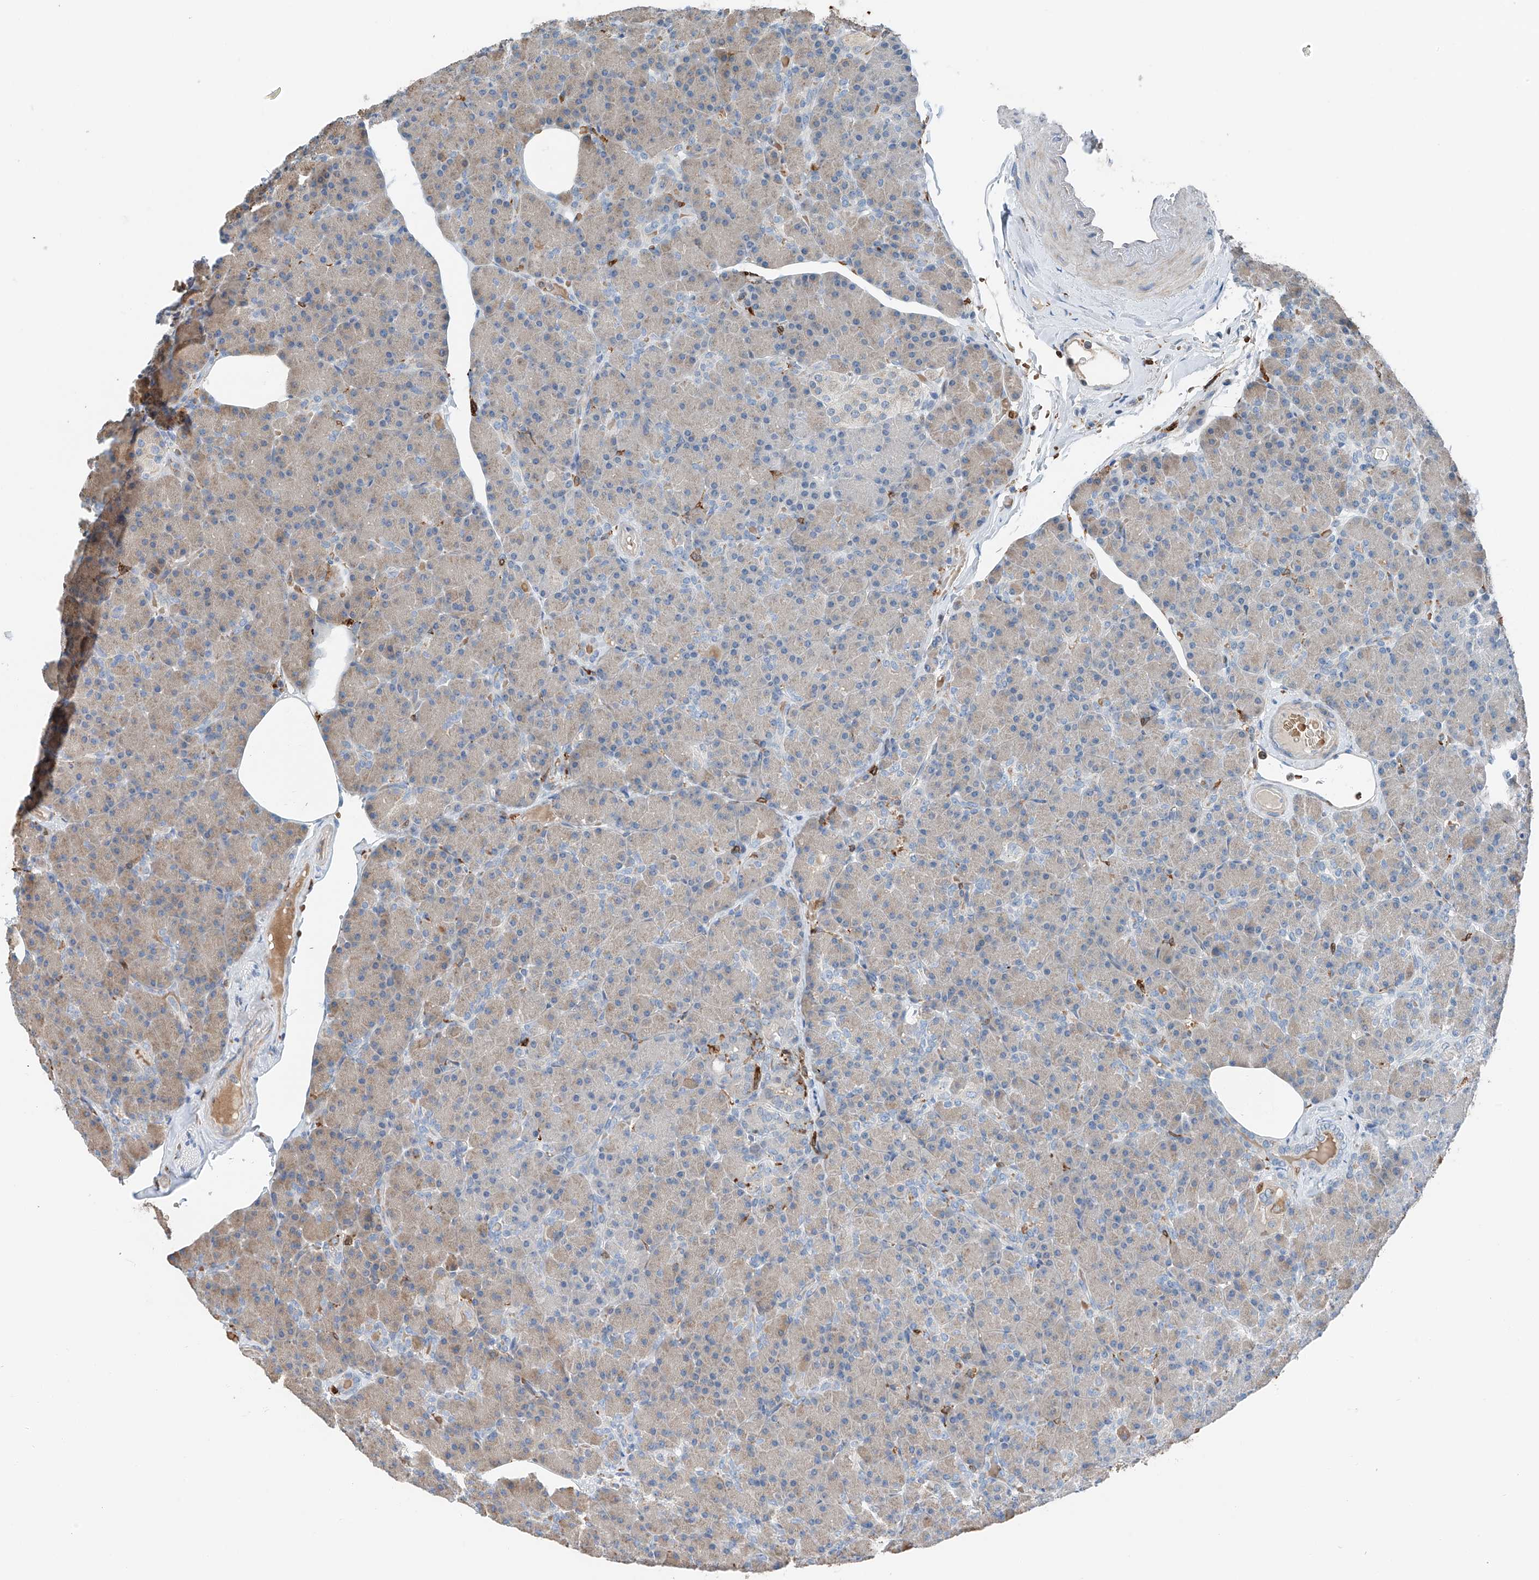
{"staining": {"intensity": "weak", "quantity": "<25%", "location": "cytoplasmic/membranous"}, "tissue": "pancreas", "cell_type": "Exocrine glandular cells", "image_type": "normal", "snomed": [{"axis": "morphology", "description": "Normal tissue, NOS"}, {"axis": "topography", "description": "Pancreas"}], "caption": "Exocrine glandular cells show no significant staining in normal pancreas. (Brightfield microscopy of DAB (3,3'-diaminobenzidine) immunohistochemistry (IHC) at high magnification).", "gene": "TBXAS1", "patient": {"sex": "female", "age": 43}}